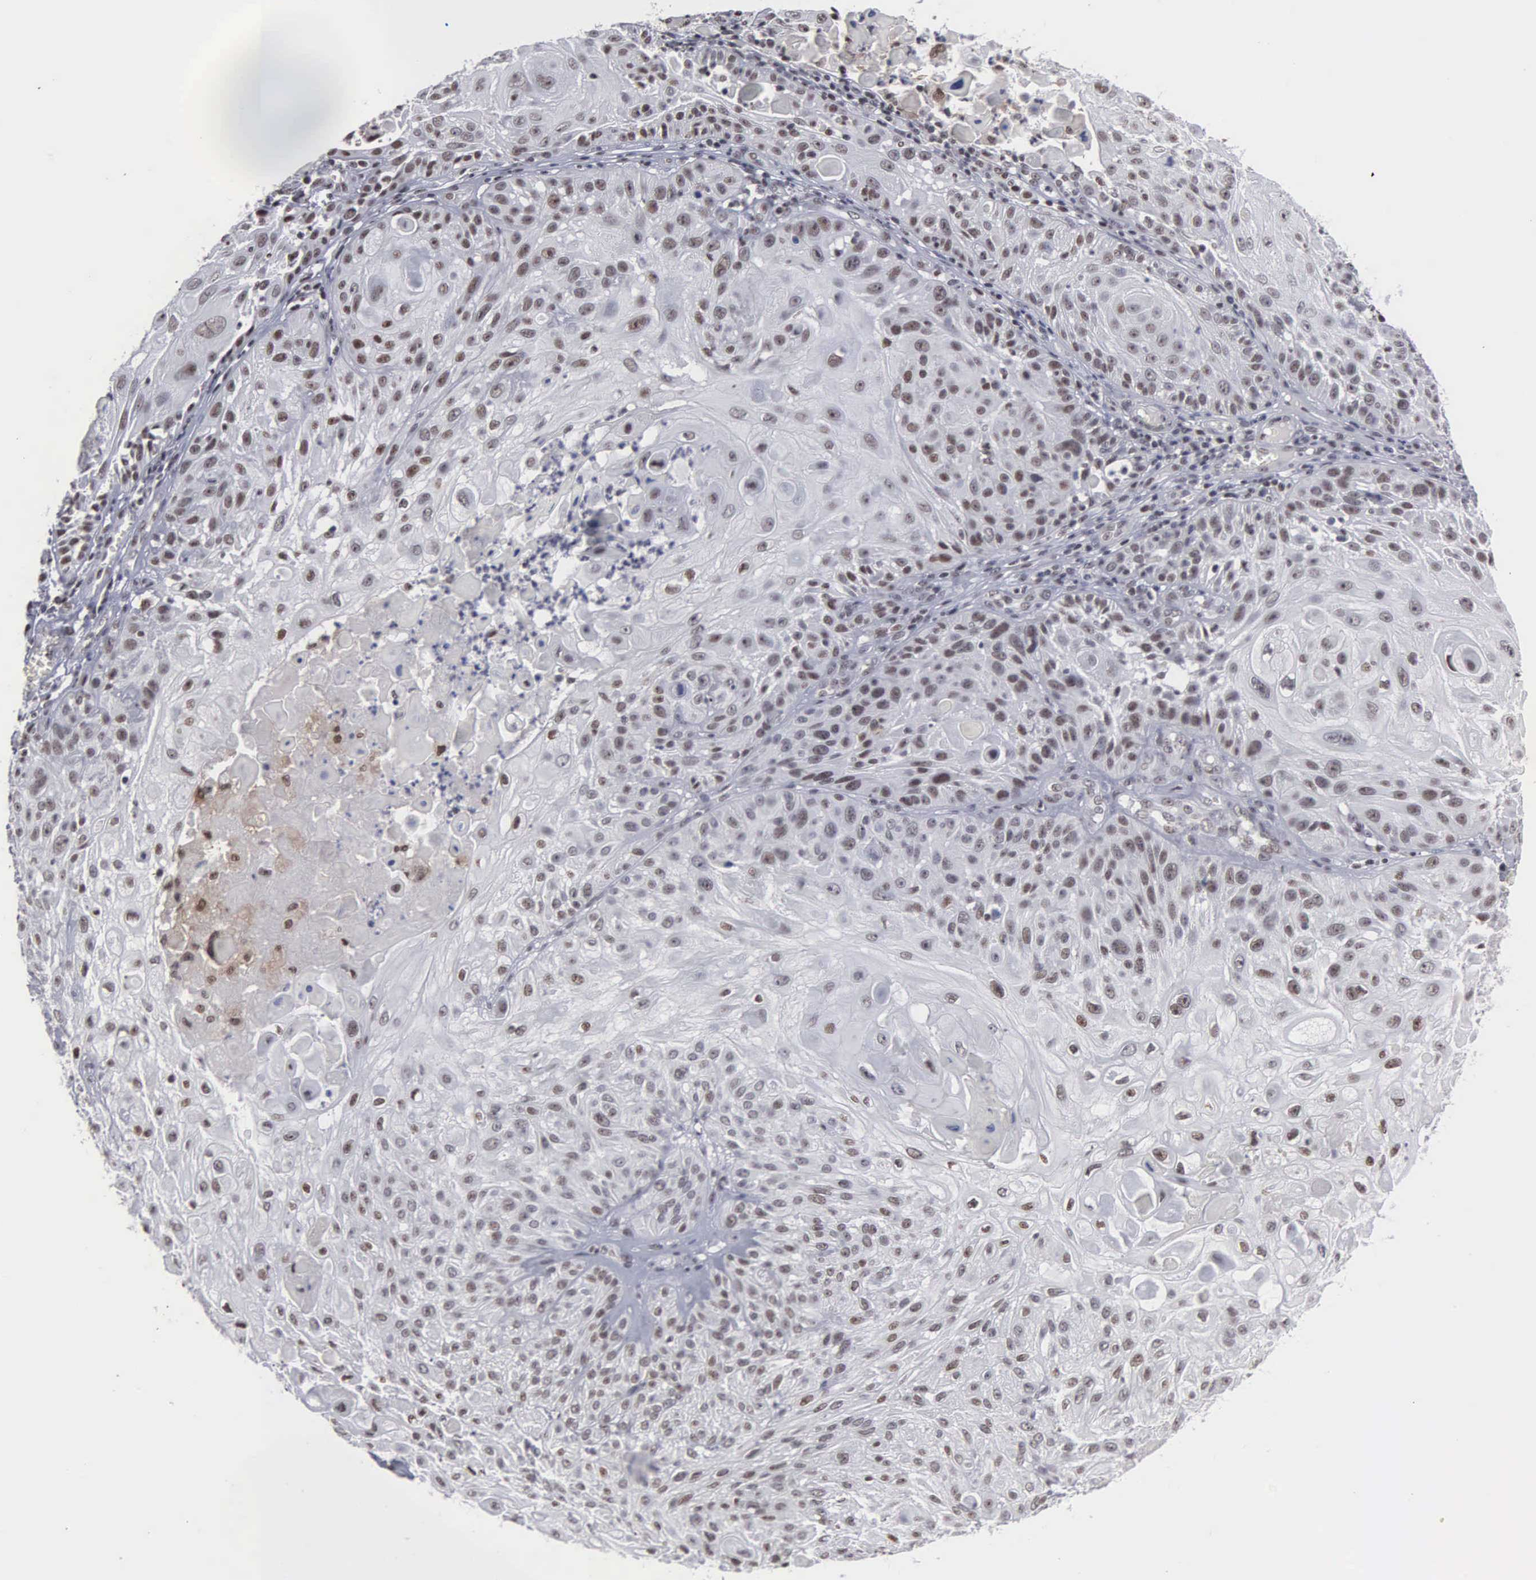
{"staining": {"intensity": "weak", "quantity": "25%-75%", "location": "nuclear"}, "tissue": "skin cancer", "cell_type": "Tumor cells", "image_type": "cancer", "snomed": [{"axis": "morphology", "description": "Squamous cell carcinoma, NOS"}, {"axis": "topography", "description": "Skin"}], "caption": "Skin cancer tissue displays weak nuclear staining in about 25%-75% of tumor cells The staining was performed using DAB (3,3'-diaminobenzidine) to visualize the protein expression in brown, while the nuclei were stained in blue with hematoxylin (Magnification: 20x).", "gene": "KIAA0586", "patient": {"sex": "female", "age": 89}}